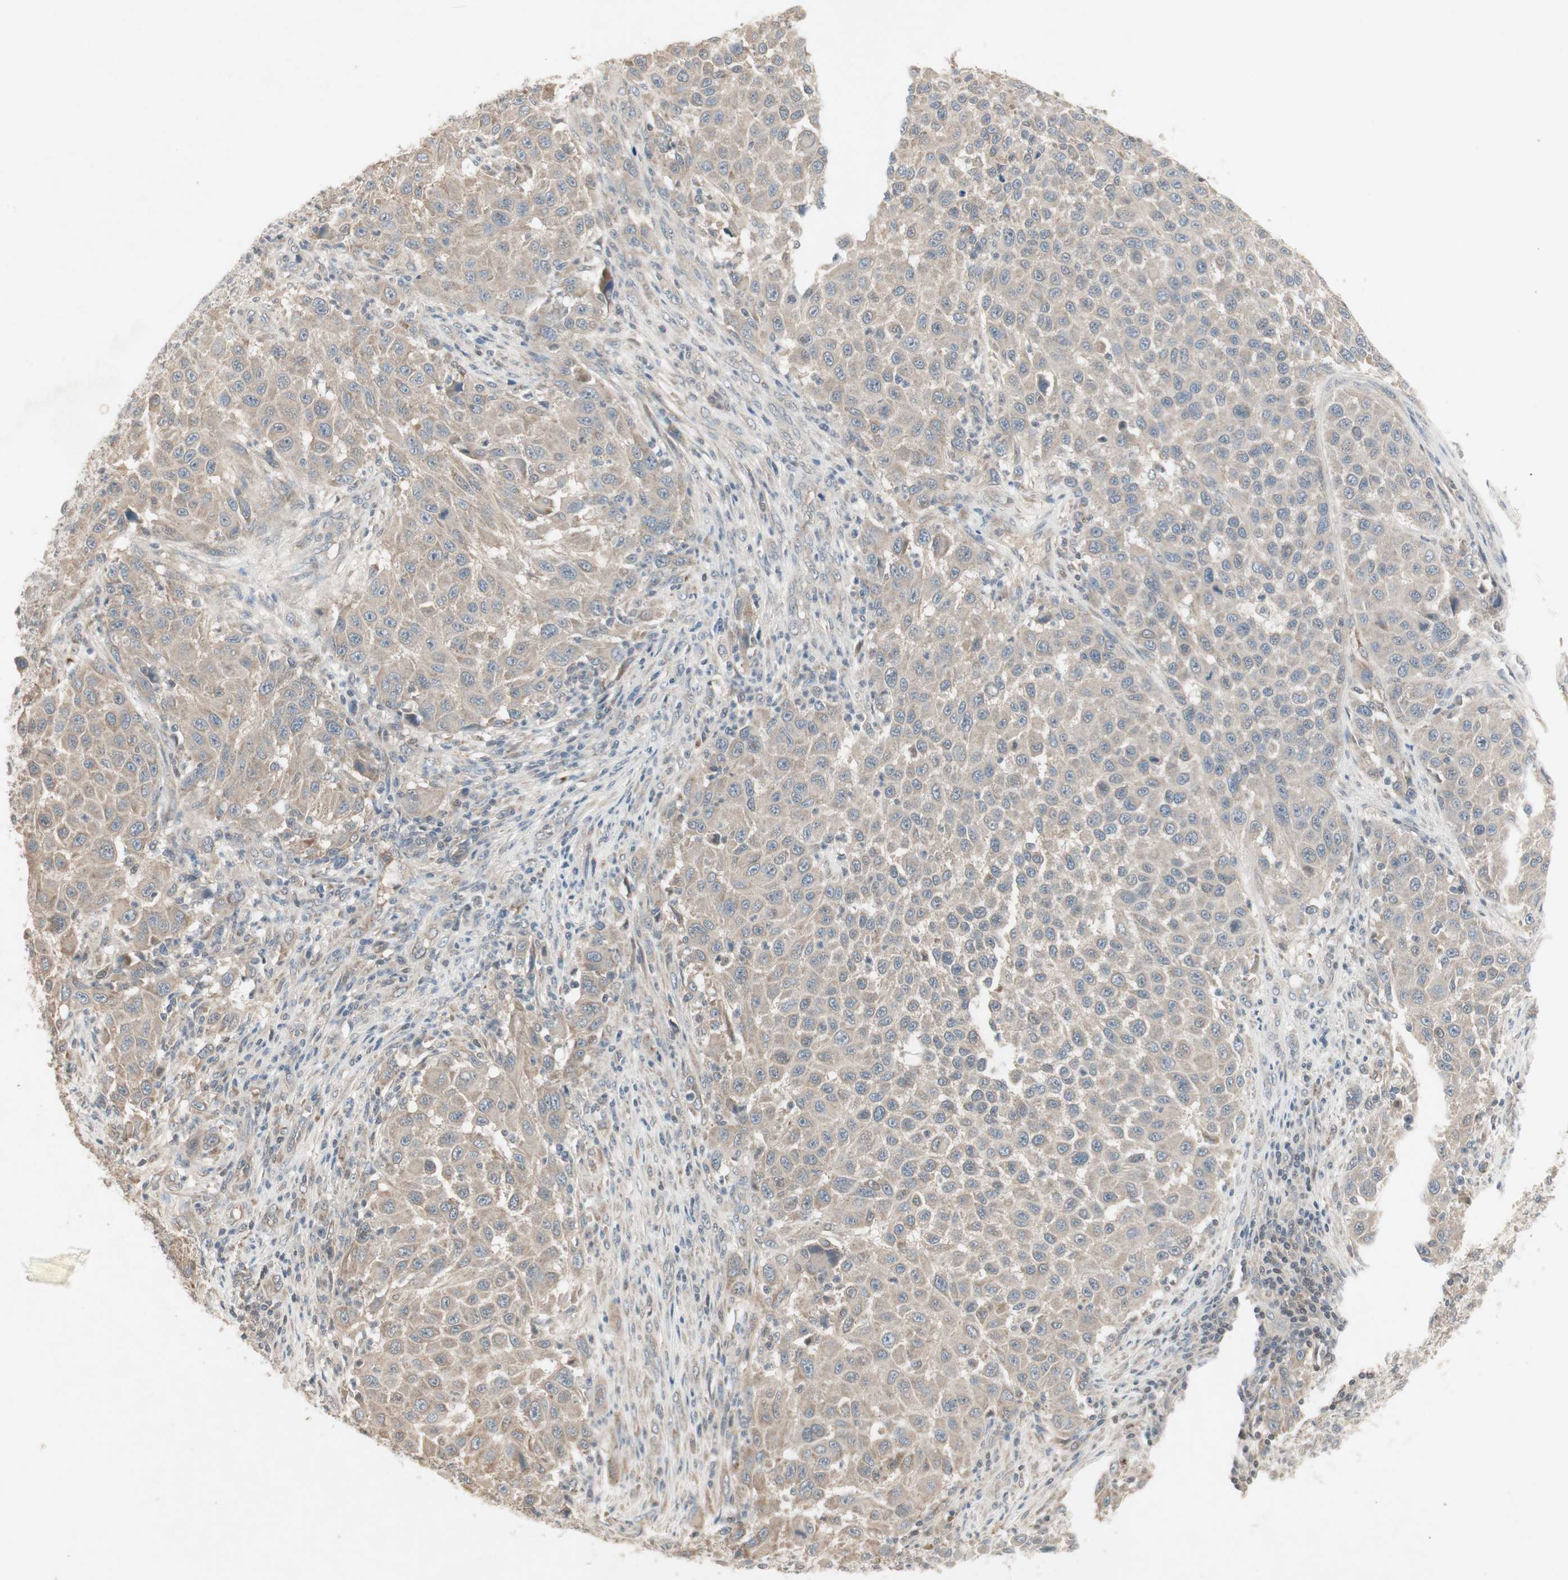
{"staining": {"intensity": "weak", "quantity": "25%-75%", "location": "cytoplasmic/membranous"}, "tissue": "melanoma", "cell_type": "Tumor cells", "image_type": "cancer", "snomed": [{"axis": "morphology", "description": "Malignant melanoma, Metastatic site"}, {"axis": "topography", "description": "Lymph node"}], "caption": "Tumor cells exhibit low levels of weak cytoplasmic/membranous positivity in about 25%-75% of cells in melanoma. The staining was performed using DAB (3,3'-diaminobenzidine), with brown indicating positive protein expression. Nuclei are stained blue with hematoxylin.", "gene": "JMJD7-PLA2G4B", "patient": {"sex": "male", "age": 61}}